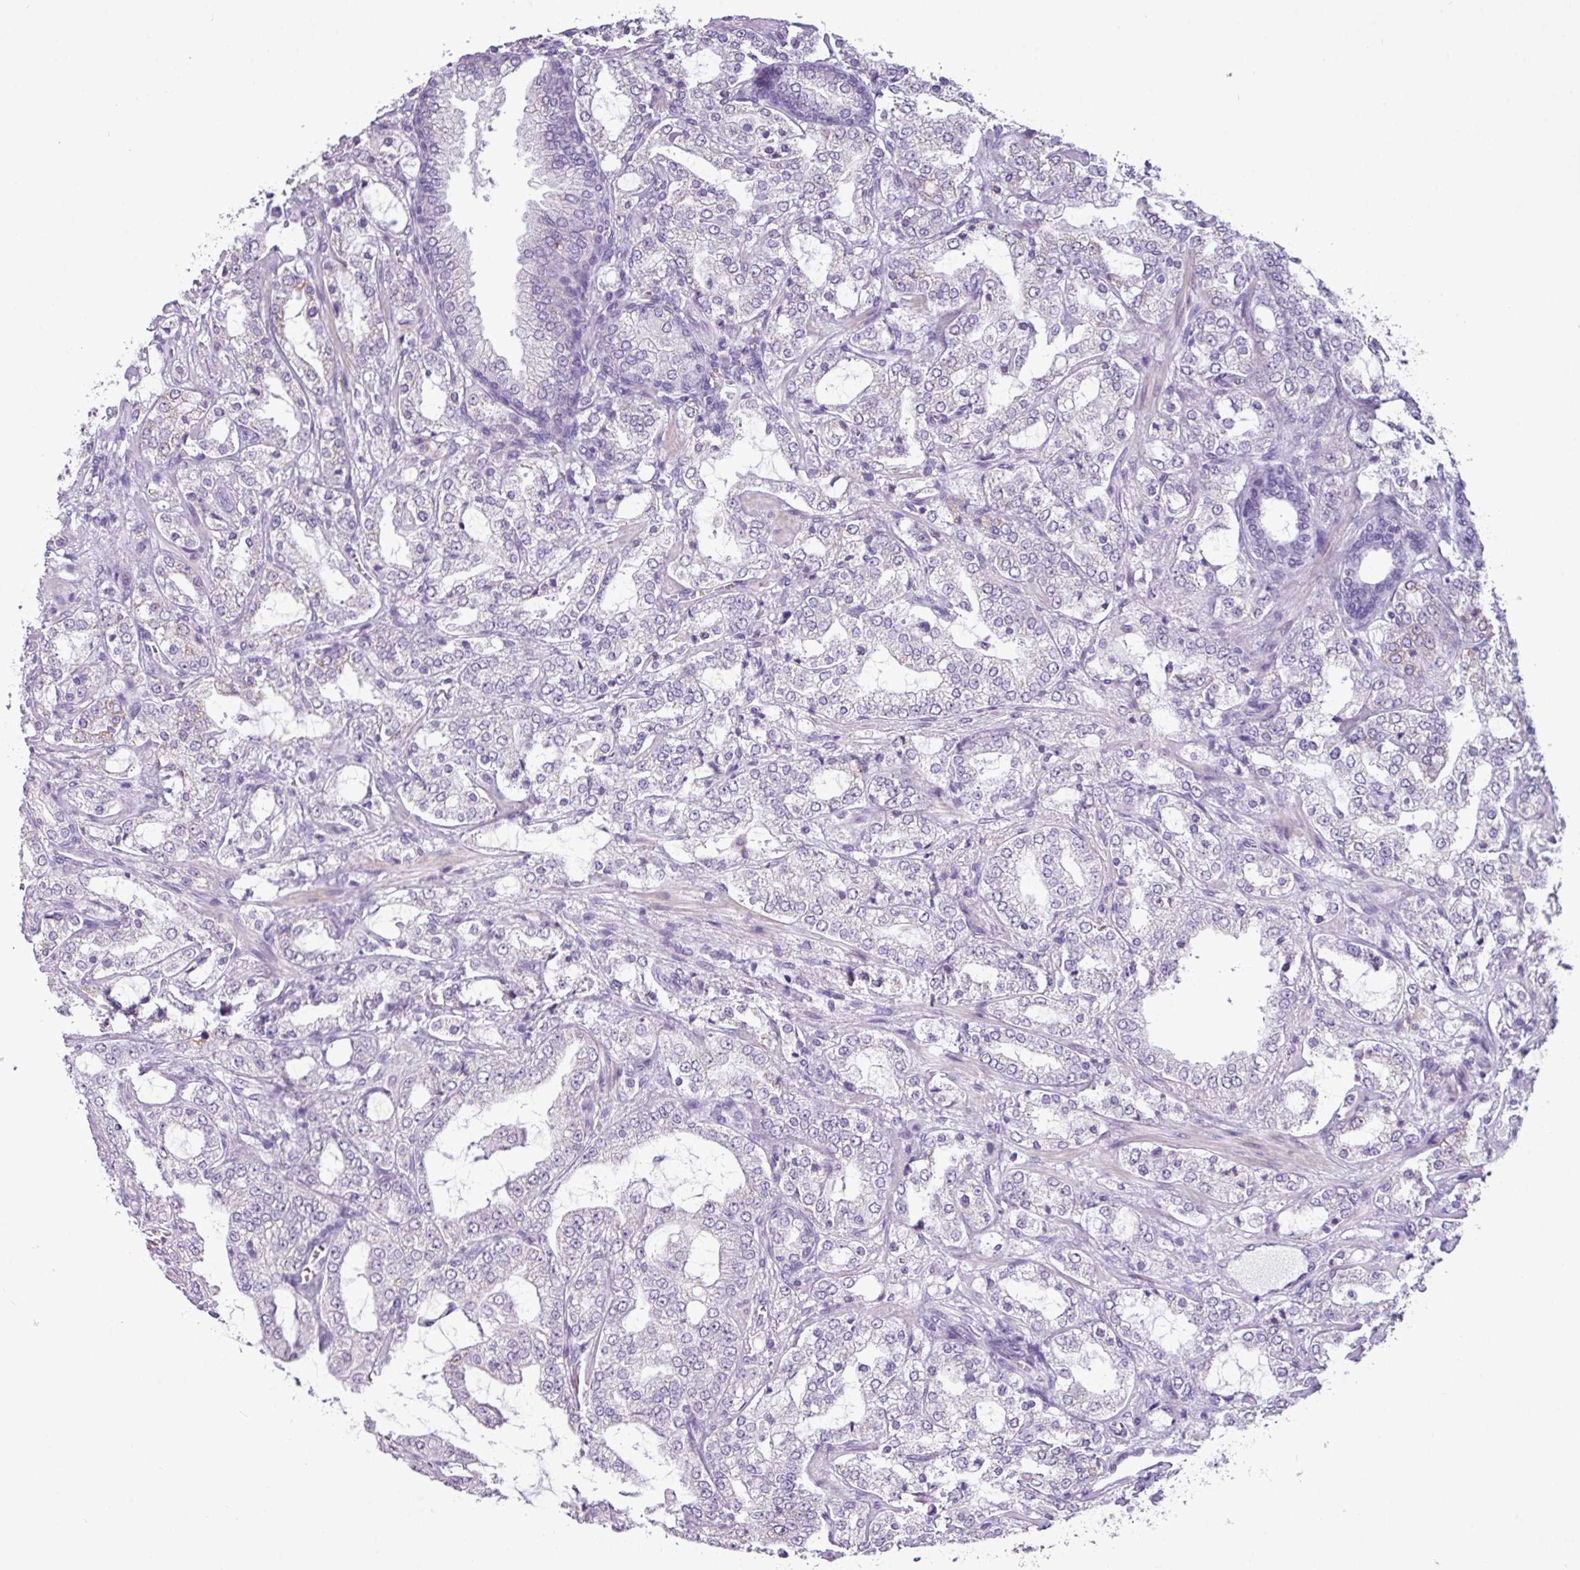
{"staining": {"intensity": "negative", "quantity": "none", "location": "none"}, "tissue": "prostate cancer", "cell_type": "Tumor cells", "image_type": "cancer", "snomed": [{"axis": "morphology", "description": "Adenocarcinoma, High grade"}, {"axis": "topography", "description": "Prostate"}], "caption": "This is a micrograph of immunohistochemistry staining of high-grade adenocarcinoma (prostate), which shows no staining in tumor cells.", "gene": "AMY2A", "patient": {"sex": "male", "age": 64}}